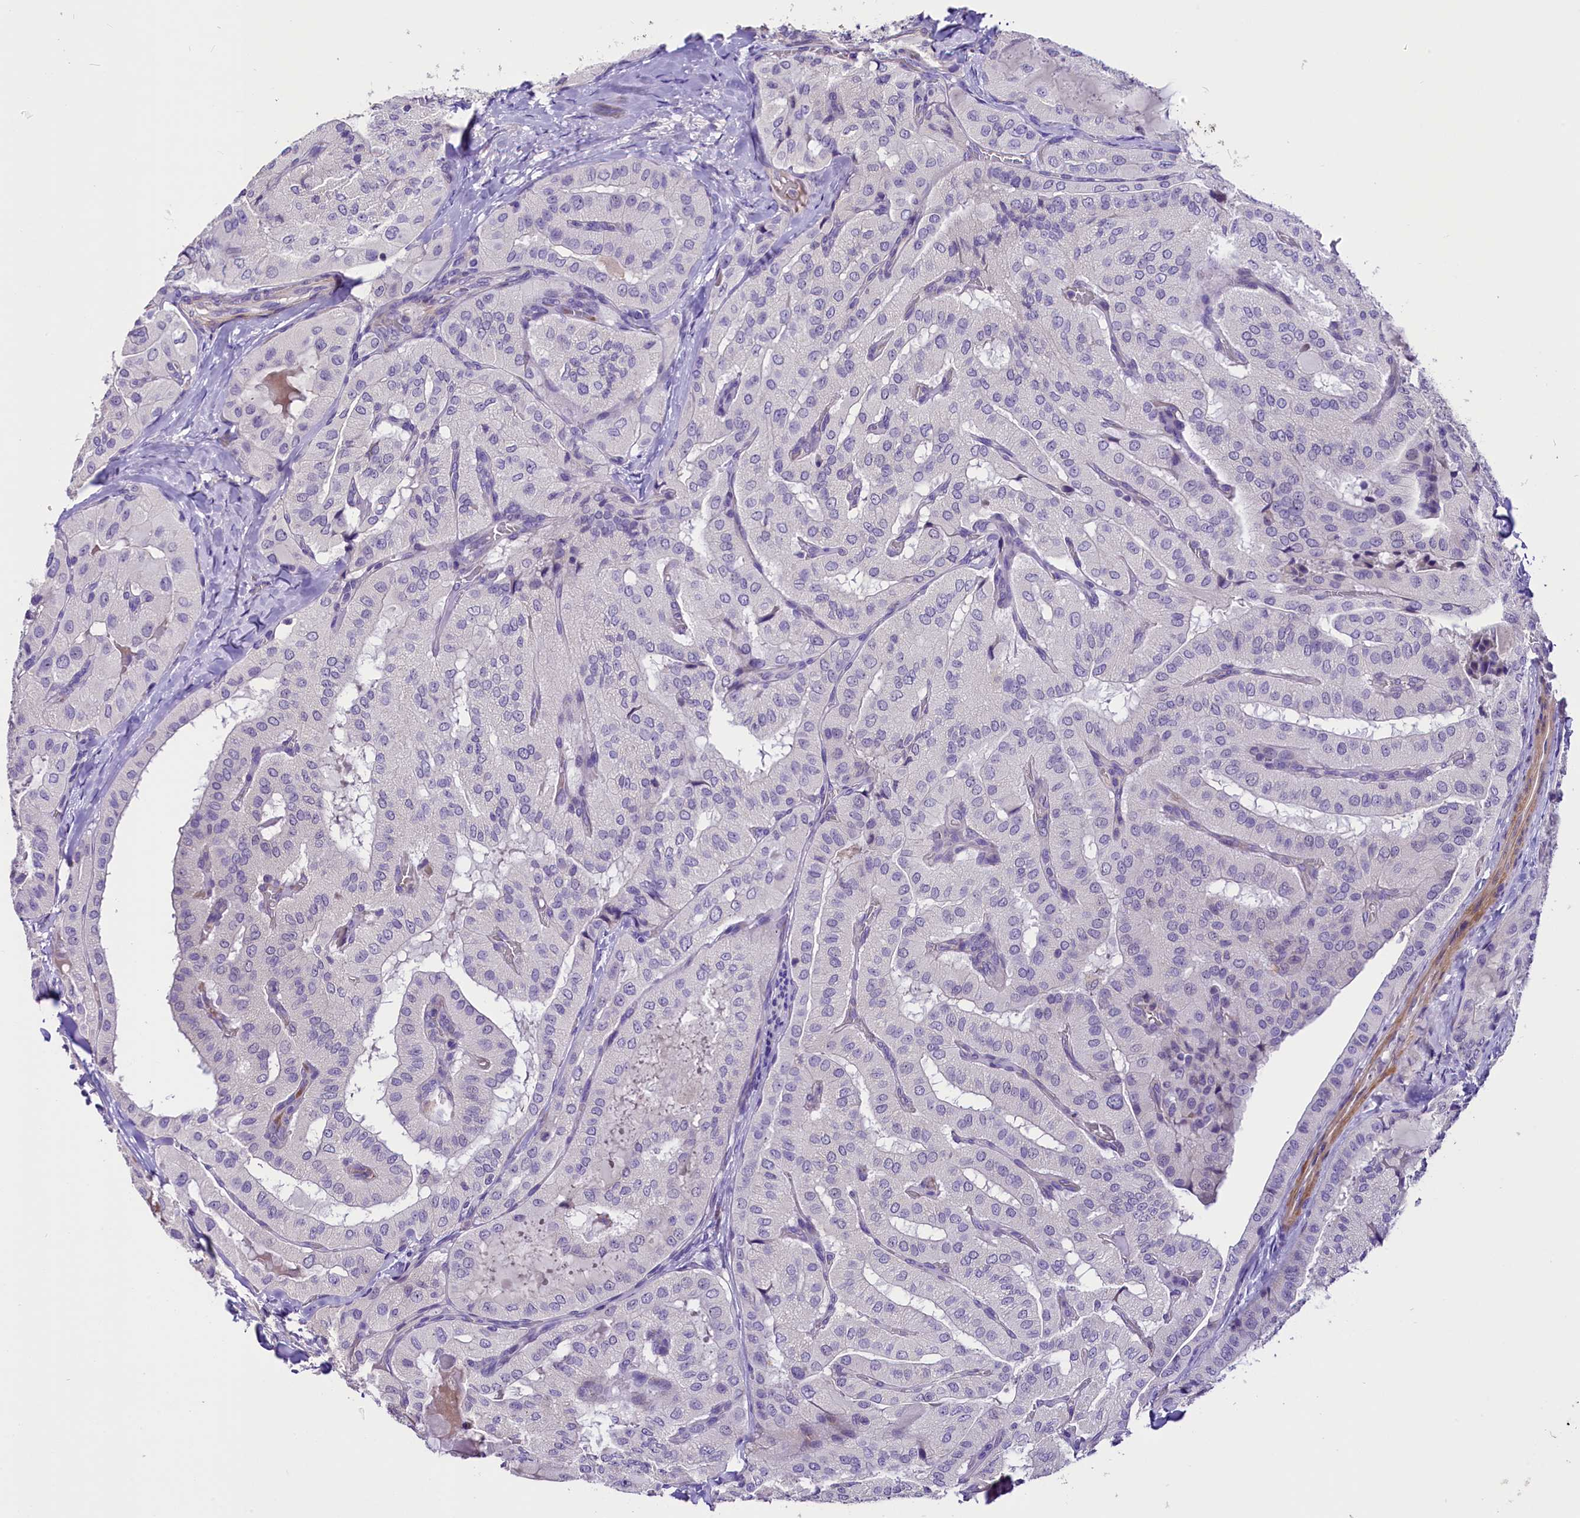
{"staining": {"intensity": "negative", "quantity": "none", "location": "none"}, "tissue": "thyroid cancer", "cell_type": "Tumor cells", "image_type": "cancer", "snomed": [{"axis": "morphology", "description": "Normal tissue, NOS"}, {"axis": "morphology", "description": "Papillary adenocarcinoma, NOS"}, {"axis": "topography", "description": "Thyroid gland"}], "caption": "IHC of human thyroid cancer (papillary adenocarcinoma) displays no expression in tumor cells.", "gene": "MEX3B", "patient": {"sex": "female", "age": 59}}